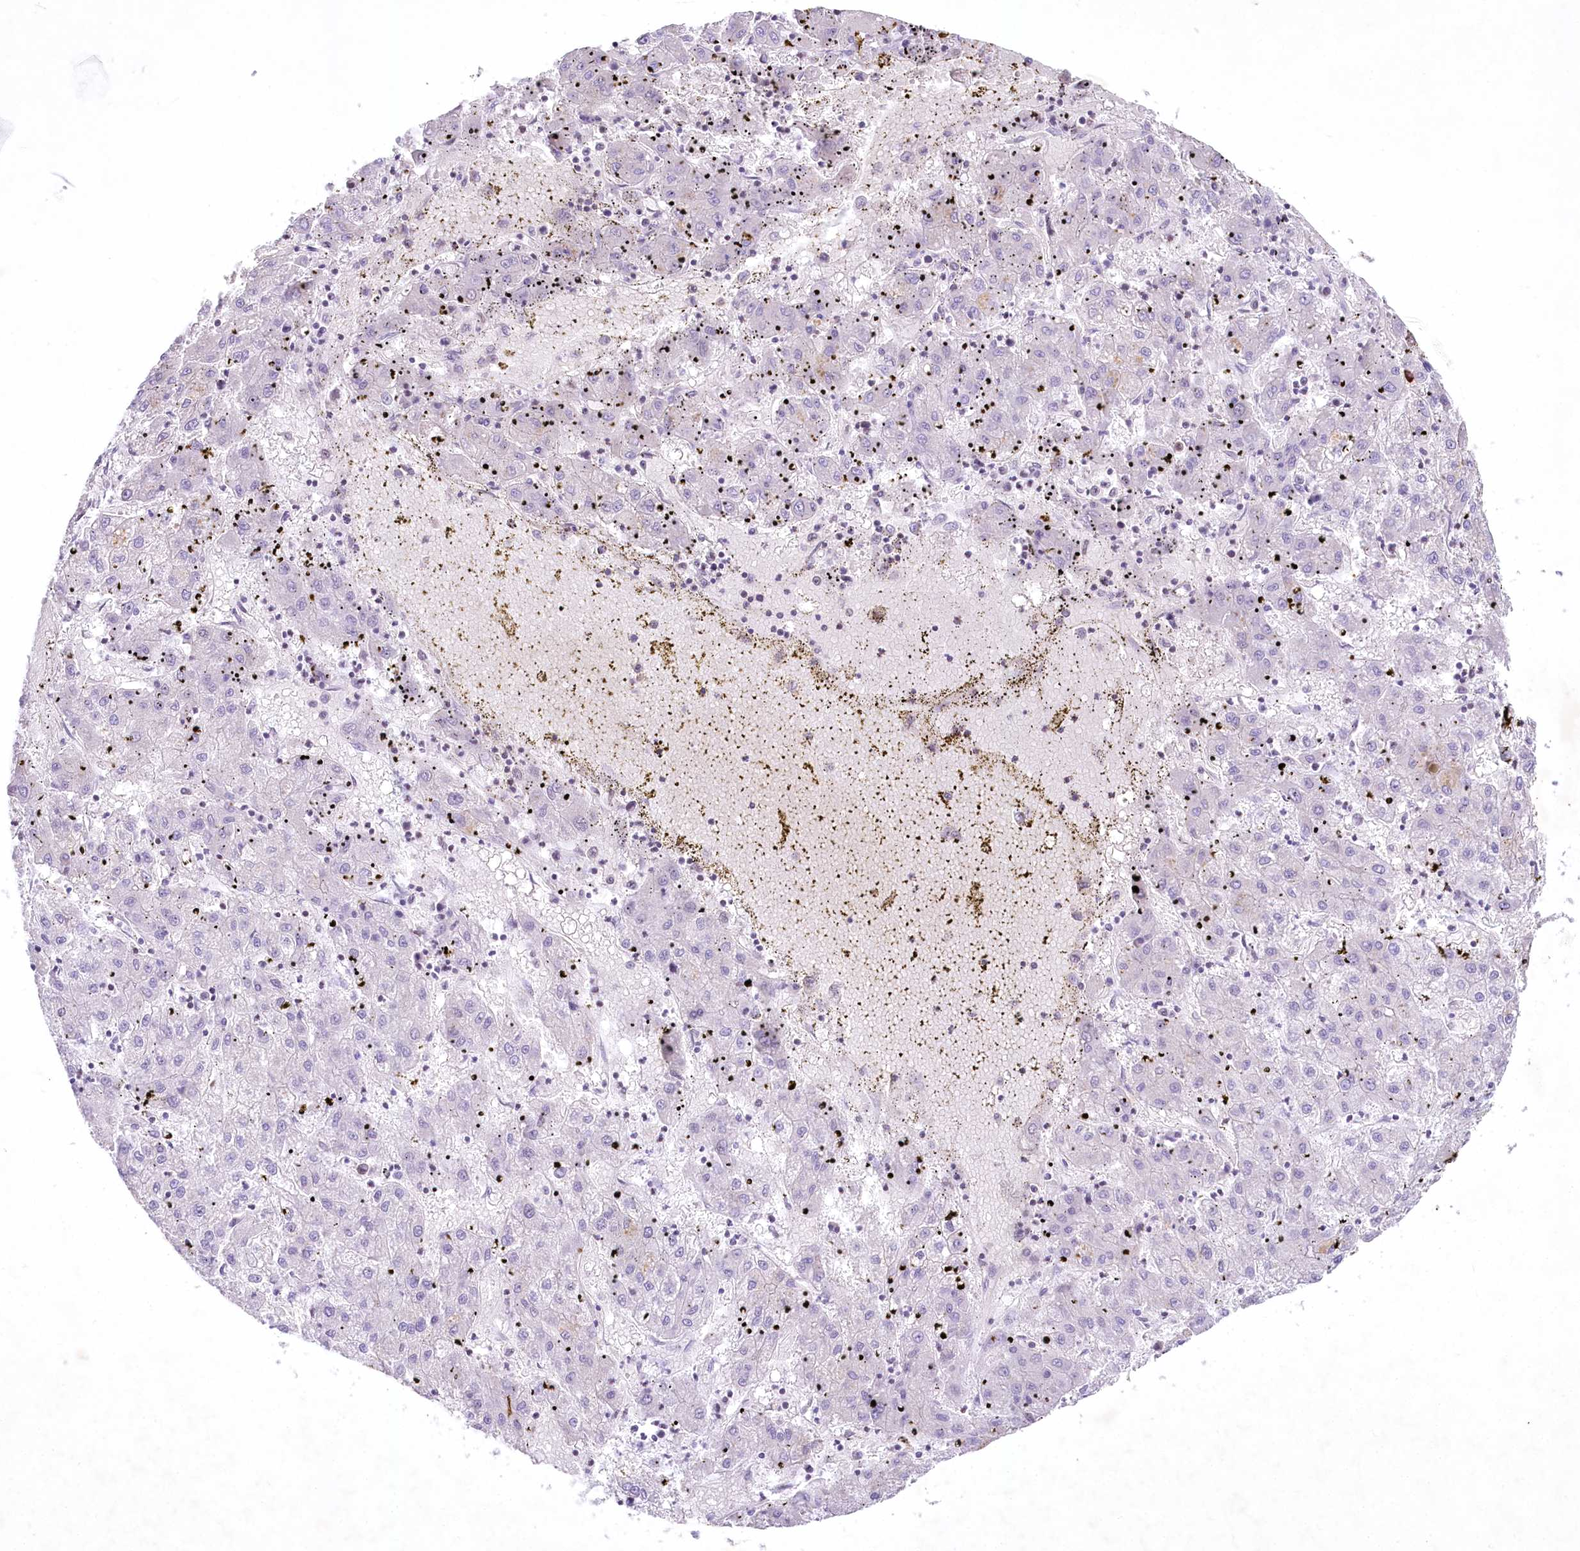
{"staining": {"intensity": "negative", "quantity": "none", "location": "none"}, "tissue": "liver cancer", "cell_type": "Tumor cells", "image_type": "cancer", "snomed": [{"axis": "morphology", "description": "Carcinoma, Hepatocellular, NOS"}, {"axis": "topography", "description": "Liver"}], "caption": "Immunohistochemistry (IHC) of liver hepatocellular carcinoma reveals no positivity in tumor cells.", "gene": "MYOZ1", "patient": {"sex": "male", "age": 72}}